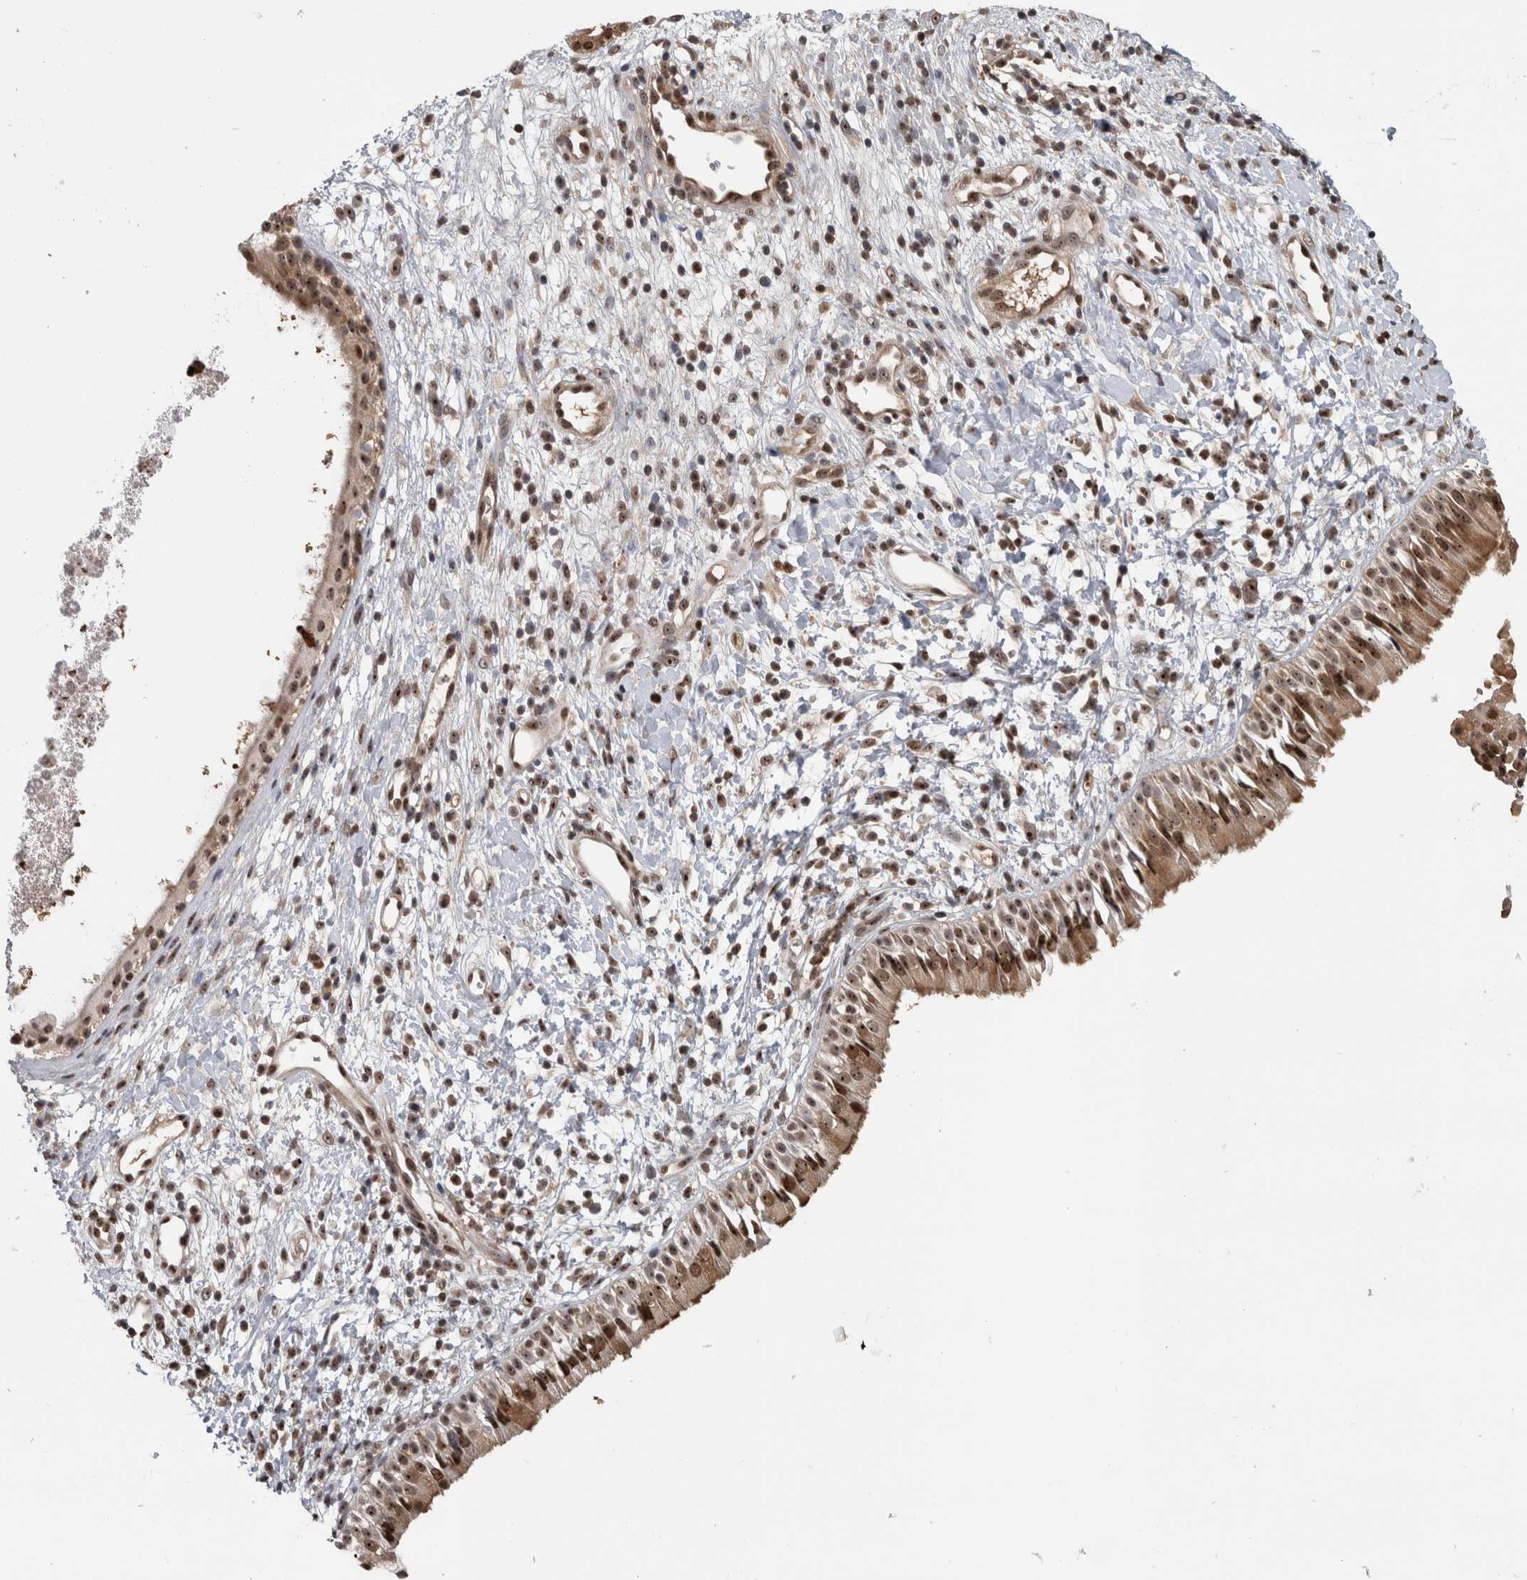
{"staining": {"intensity": "strong", "quantity": ">75%", "location": "cytoplasmic/membranous,nuclear"}, "tissue": "nasopharynx", "cell_type": "Respiratory epithelial cells", "image_type": "normal", "snomed": [{"axis": "morphology", "description": "Normal tissue, NOS"}, {"axis": "topography", "description": "Nasopharynx"}], "caption": "Protein staining of normal nasopharynx reveals strong cytoplasmic/membranous,nuclear staining in about >75% of respiratory epithelial cells.", "gene": "TDRD7", "patient": {"sex": "male", "age": 22}}